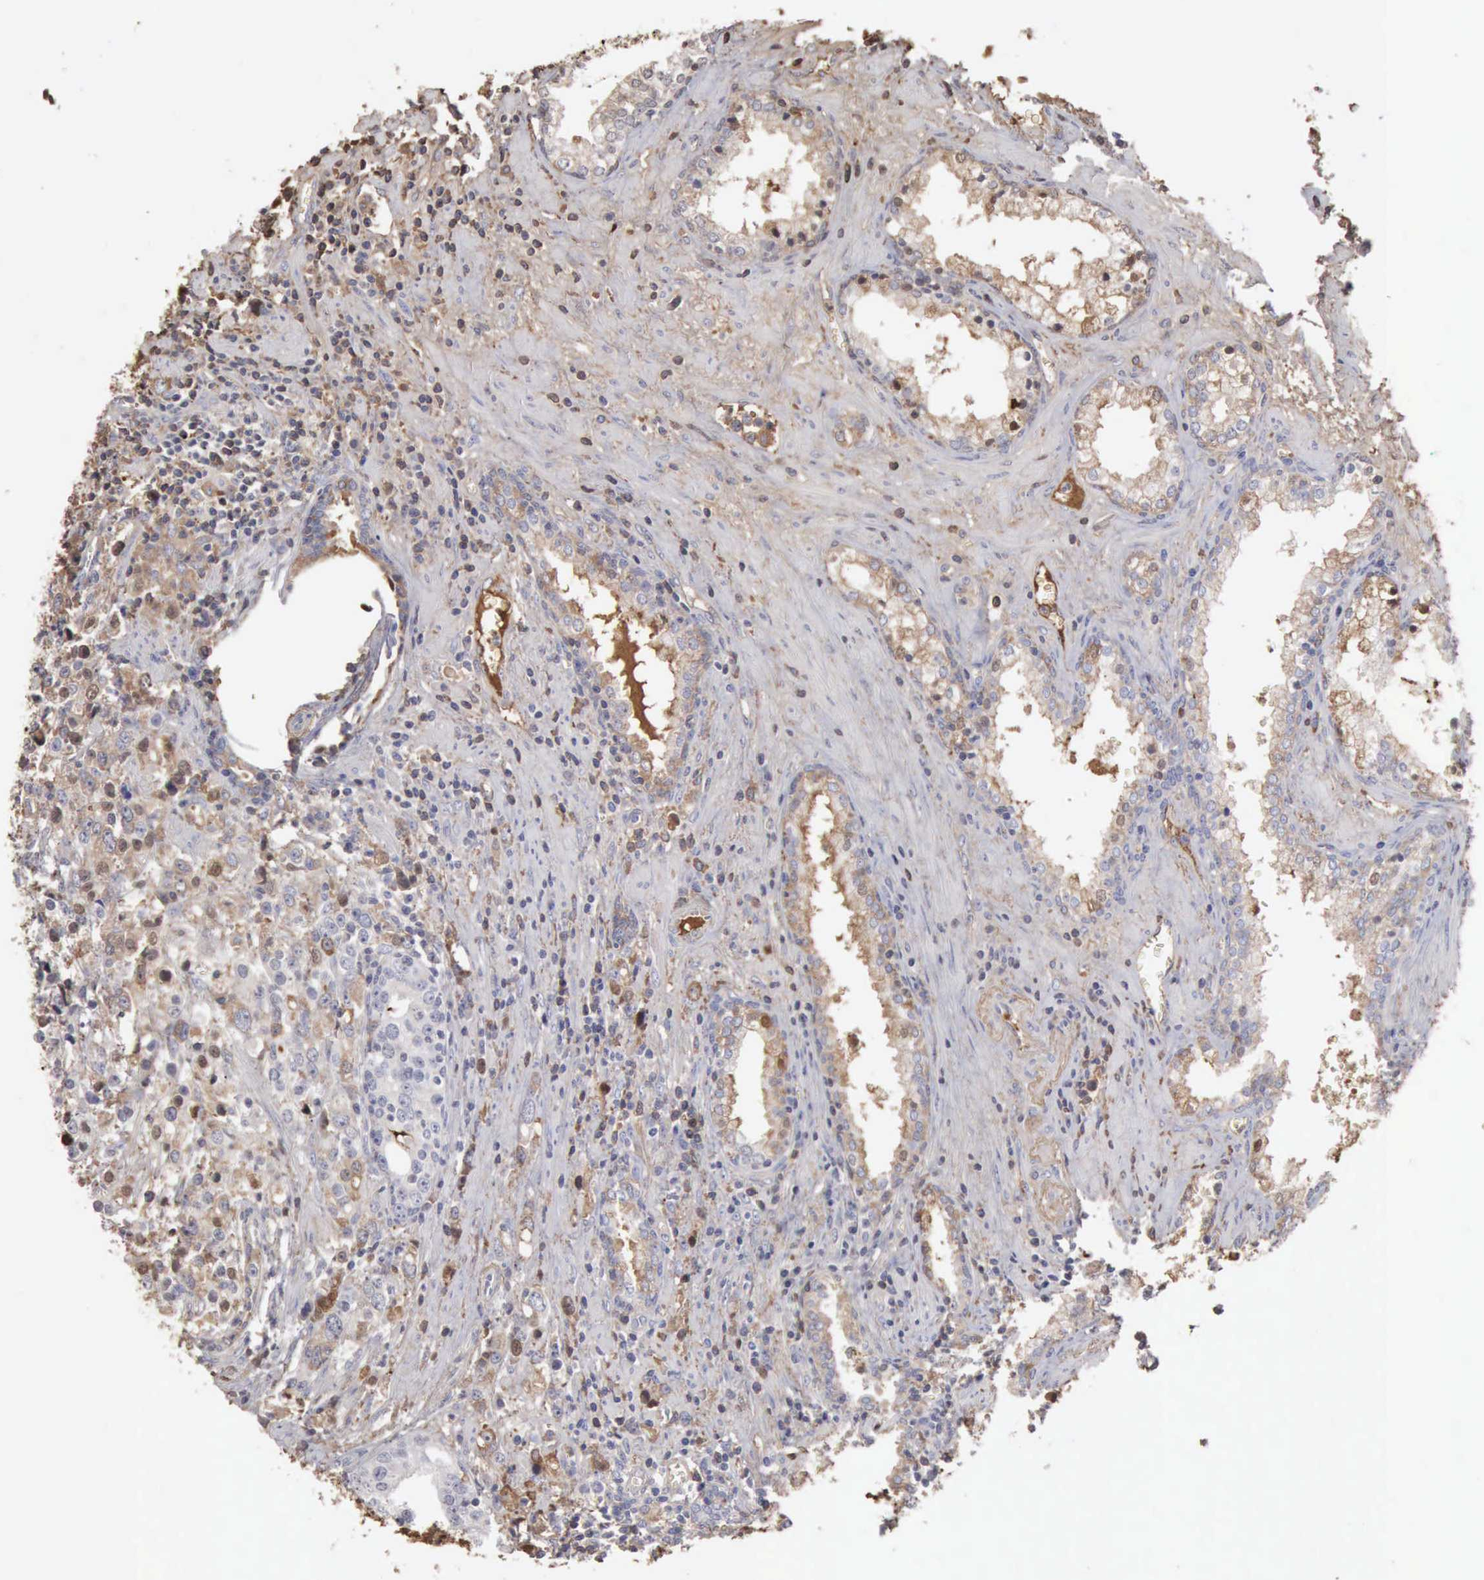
{"staining": {"intensity": "weak", "quantity": "25%-75%", "location": "cytoplasmic/membranous"}, "tissue": "prostate cancer", "cell_type": "Tumor cells", "image_type": "cancer", "snomed": [{"axis": "morphology", "description": "Adenocarcinoma, High grade"}, {"axis": "topography", "description": "Prostate"}], "caption": "This is a photomicrograph of immunohistochemistry staining of prostate adenocarcinoma (high-grade), which shows weak staining in the cytoplasmic/membranous of tumor cells.", "gene": "SERPINA1", "patient": {"sex": "male", "age": 71}}